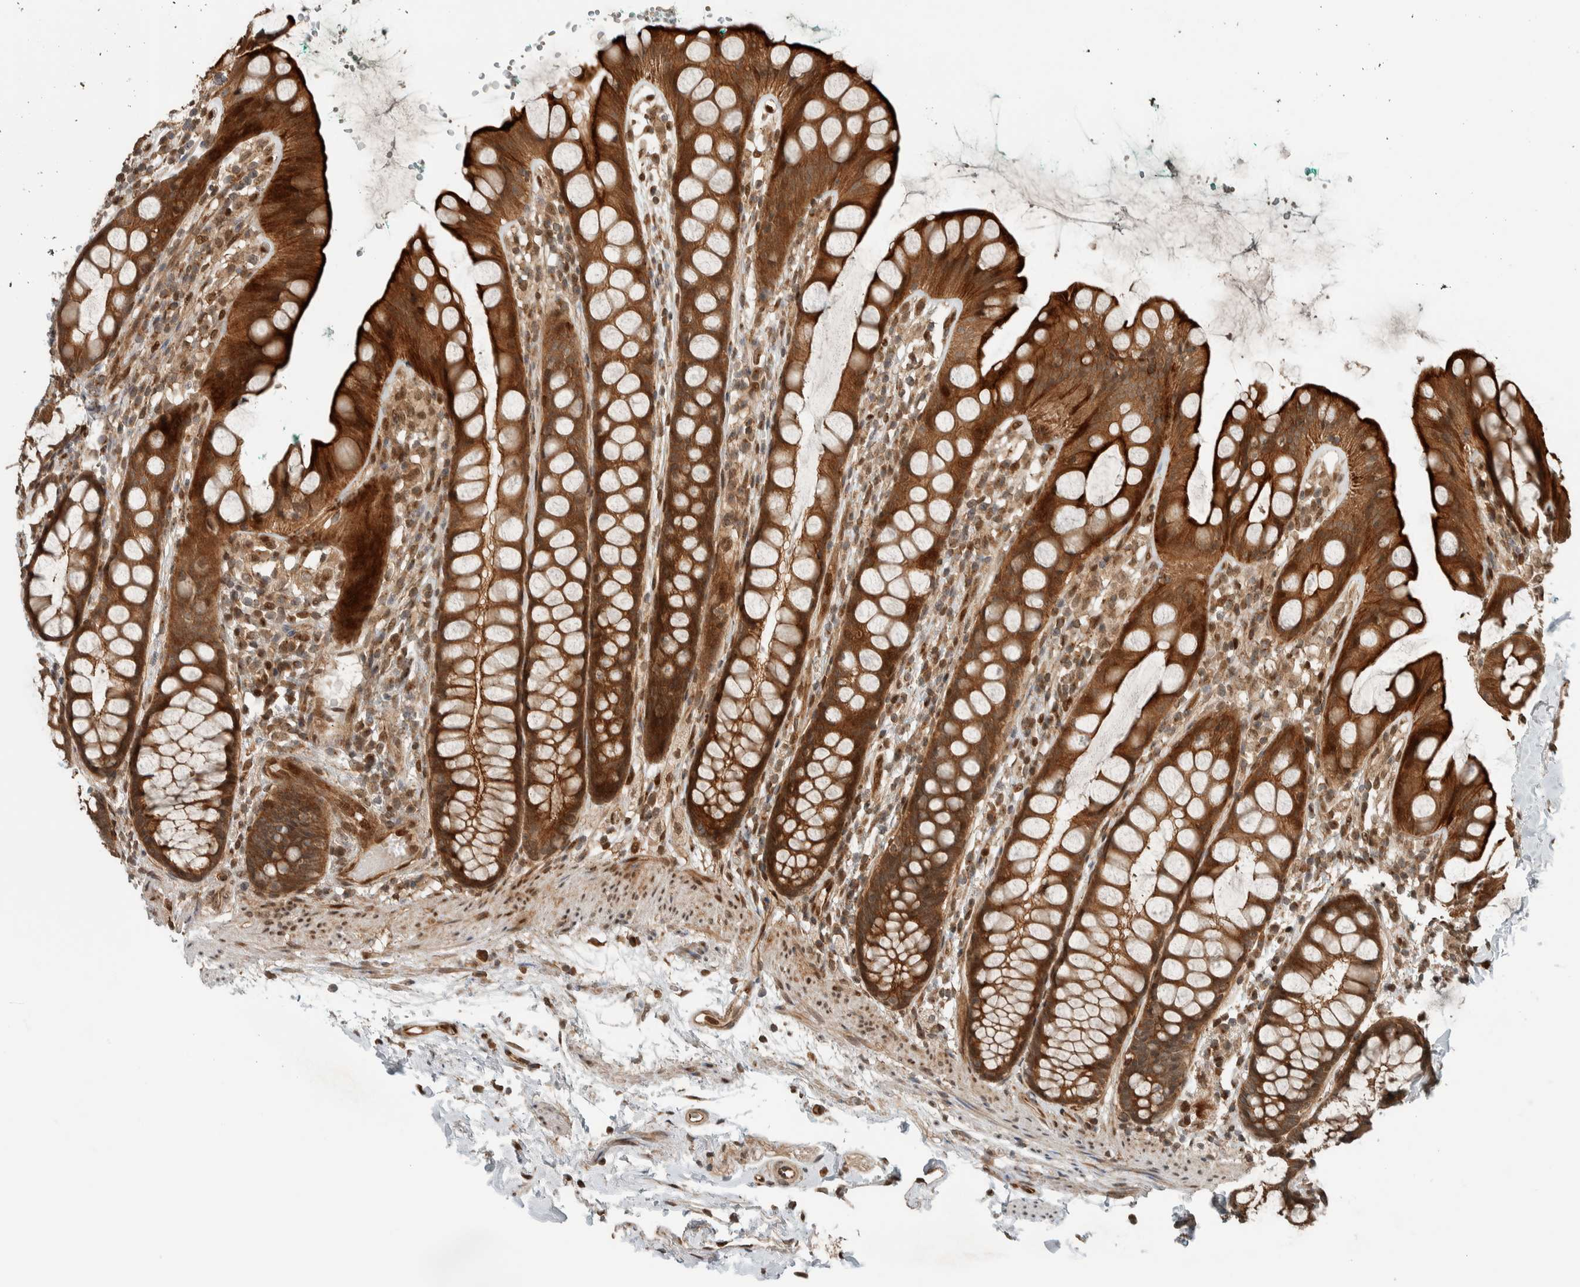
{"staining": {"intensity": "strong", "quantity": ">75%", "location": "cytoplasmic/membranous"}, "tissue": "rectum", "cell_type": "Glandular cells", "image_type": "normal", "snomed": [{"axis": "morphology", "description": "Normal tissue, NOS"}, {"axis": "topography", "description": "Rectum"}], "caption": "High-magnification brightfield microscopy of unremarkable rectum stained with DAB (3,3'-diaminobenzidine) (brown) and counterstained with hematoxylin (blue). glandular cells exhibit strong cytoplasmic/membranous positivity is identified in about>75% of cells. (IHC, brightfield microscopy, high magnification).", "gene": "STXBP4", "patient": {"sex": "female", "age": 65}}